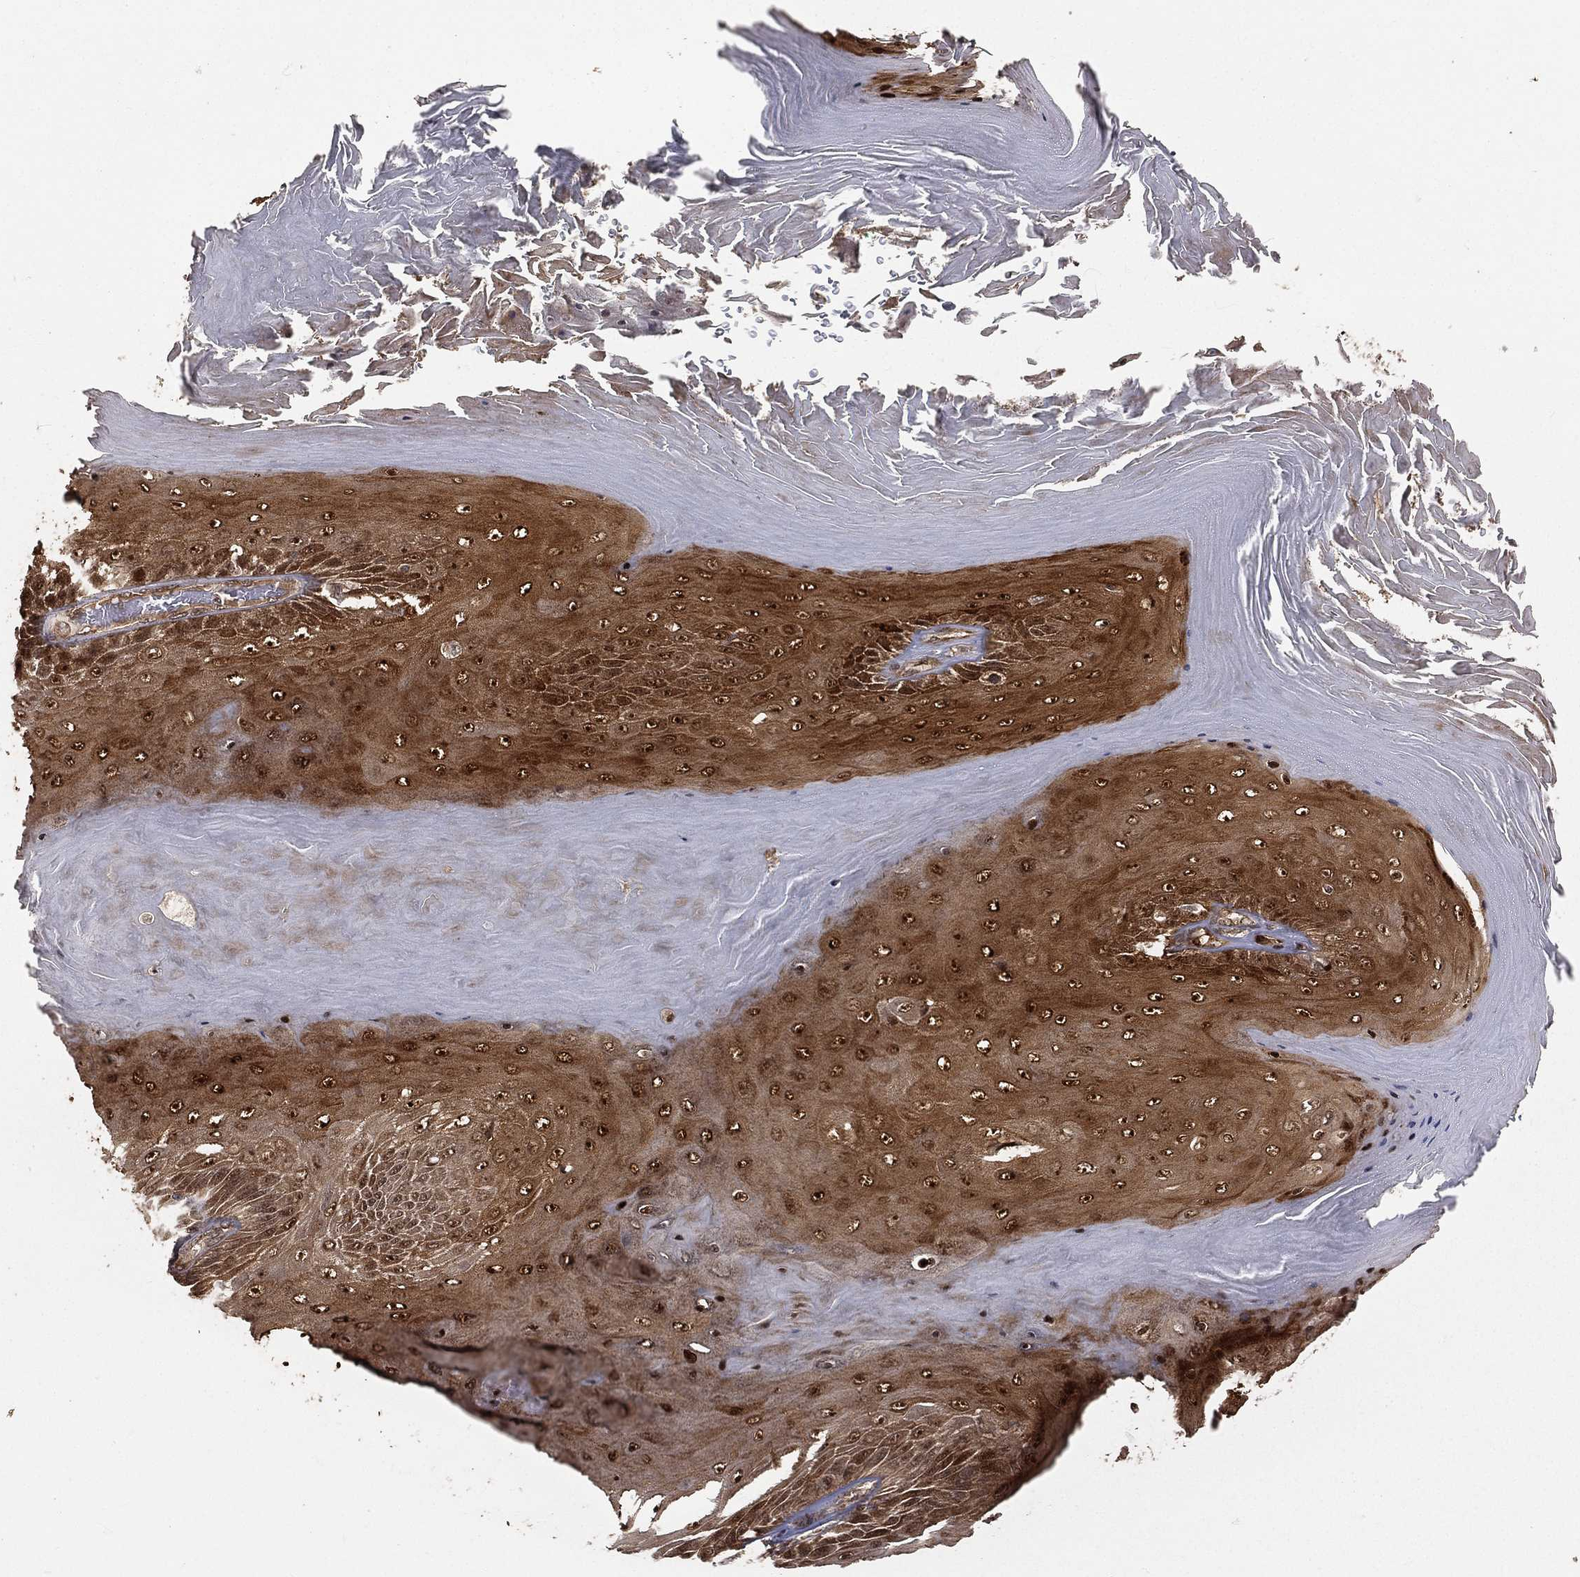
{"staining": {"intensity": "strong", "quantity": "25%-75%", "location": "cytoplasmic/membranous,nuclear"}, "tissue": "skin cancer", "cell_type": "Tumor cells", "image_type": "cancer", "snomed": [{"axis": "morphology", "description": "Squamous cell carcinoma, NOS"}, {"axis": "topography", "description": "Skin"}], "caption": "This histopathology image exhibits immunohistochemistry (IHC) staining of human skin cancer (squamous cell carcinoma), with high strong cytoplasmic/membranous and nuclear positivity in about 25%-75% of tumor cells.", "gene": "MAPK1", "patient": {"sex": "male", "age": 62}}